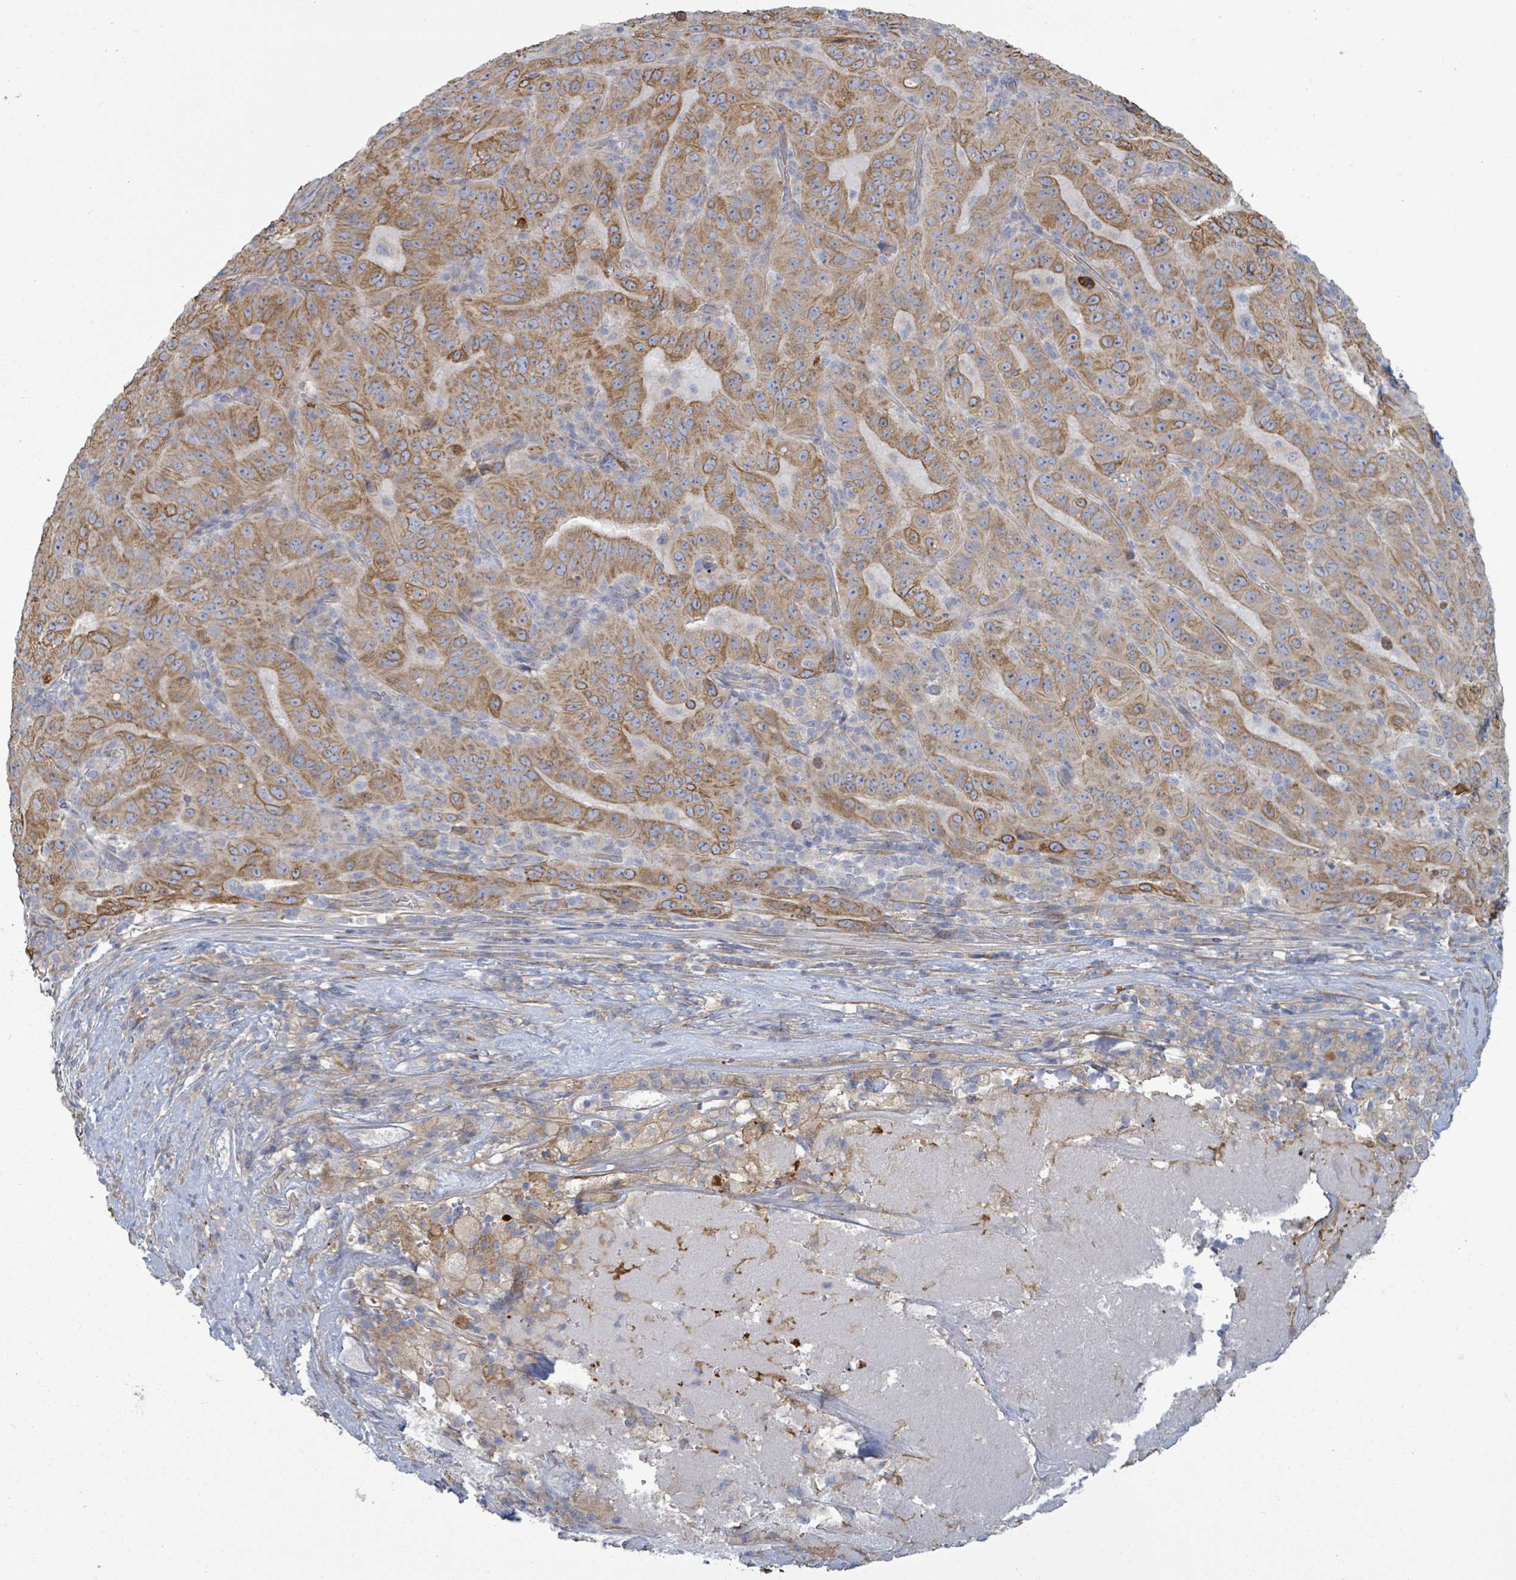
{"staining": {"intensity": "moderate", "quantity": ">75%", "location": "cytoplasmic/membranous"}, "tissue": "pancreatic cancer", "cell_type": "Tumor cells", "image_type": "cancer", "snomed": [{"axis": "morphology", "description": "Adenocarcinoma, NOS"}, {"axis": "topography", "description": "Pancreas"}], "caption": "Brown immunohistochemical staining in human adenocarcinoma (pancreatic) reveals moderate cytoplasmic/membranous staining in about >75% of tumor cells. (brown staining indicates protein expression, while blue staining denotes nuclei).", "gene": "COL13A1", "patient": {"sex": "male", "age": 63}}